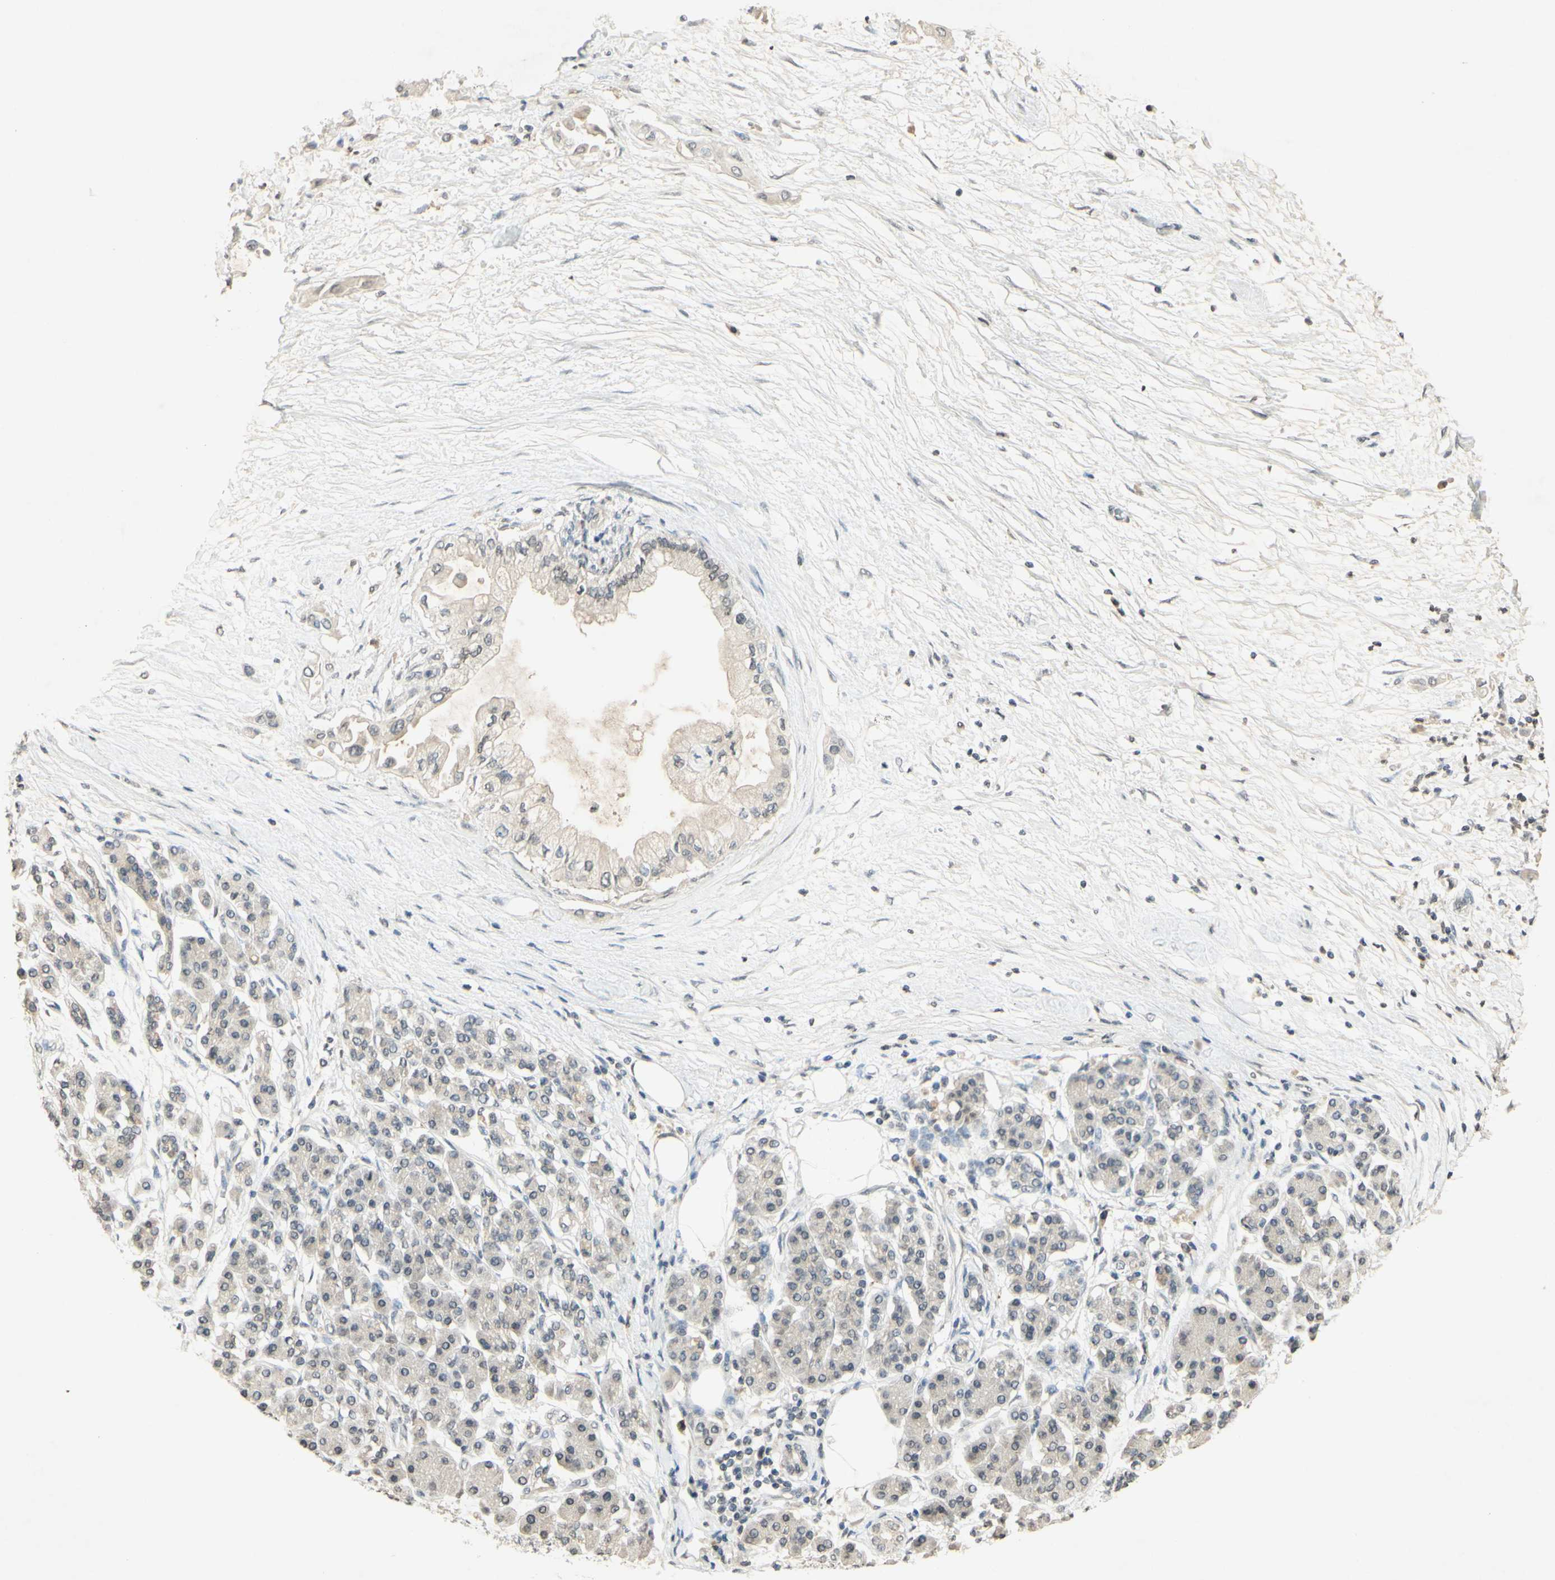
{"staining": {"intensity": "negative", "quantity": "none", "location": "none"}, "tissue": "pancreatic cancer", "cell_type": "Tumor cells", "image_type": "cancer", "snomed": [{"axis": "morphology", "description": "Adenocarcinoma, NOS"}, {"axis": "morphology", "description": "Adenocarcinoma, metastatic, NOS"}, {"axis": "topography", "description": "Lymph node"}, {"axis": "topography", "description": "Pancreas"}, {"axis": "topography", "description": "Duodenum"}], "caption": "Tumor cells show no significant protein expression in pancreatic cancer (metastatic adenocarcinoma).", "gene": "GLI1", "patient": {"sex": "female", "age": 64}}